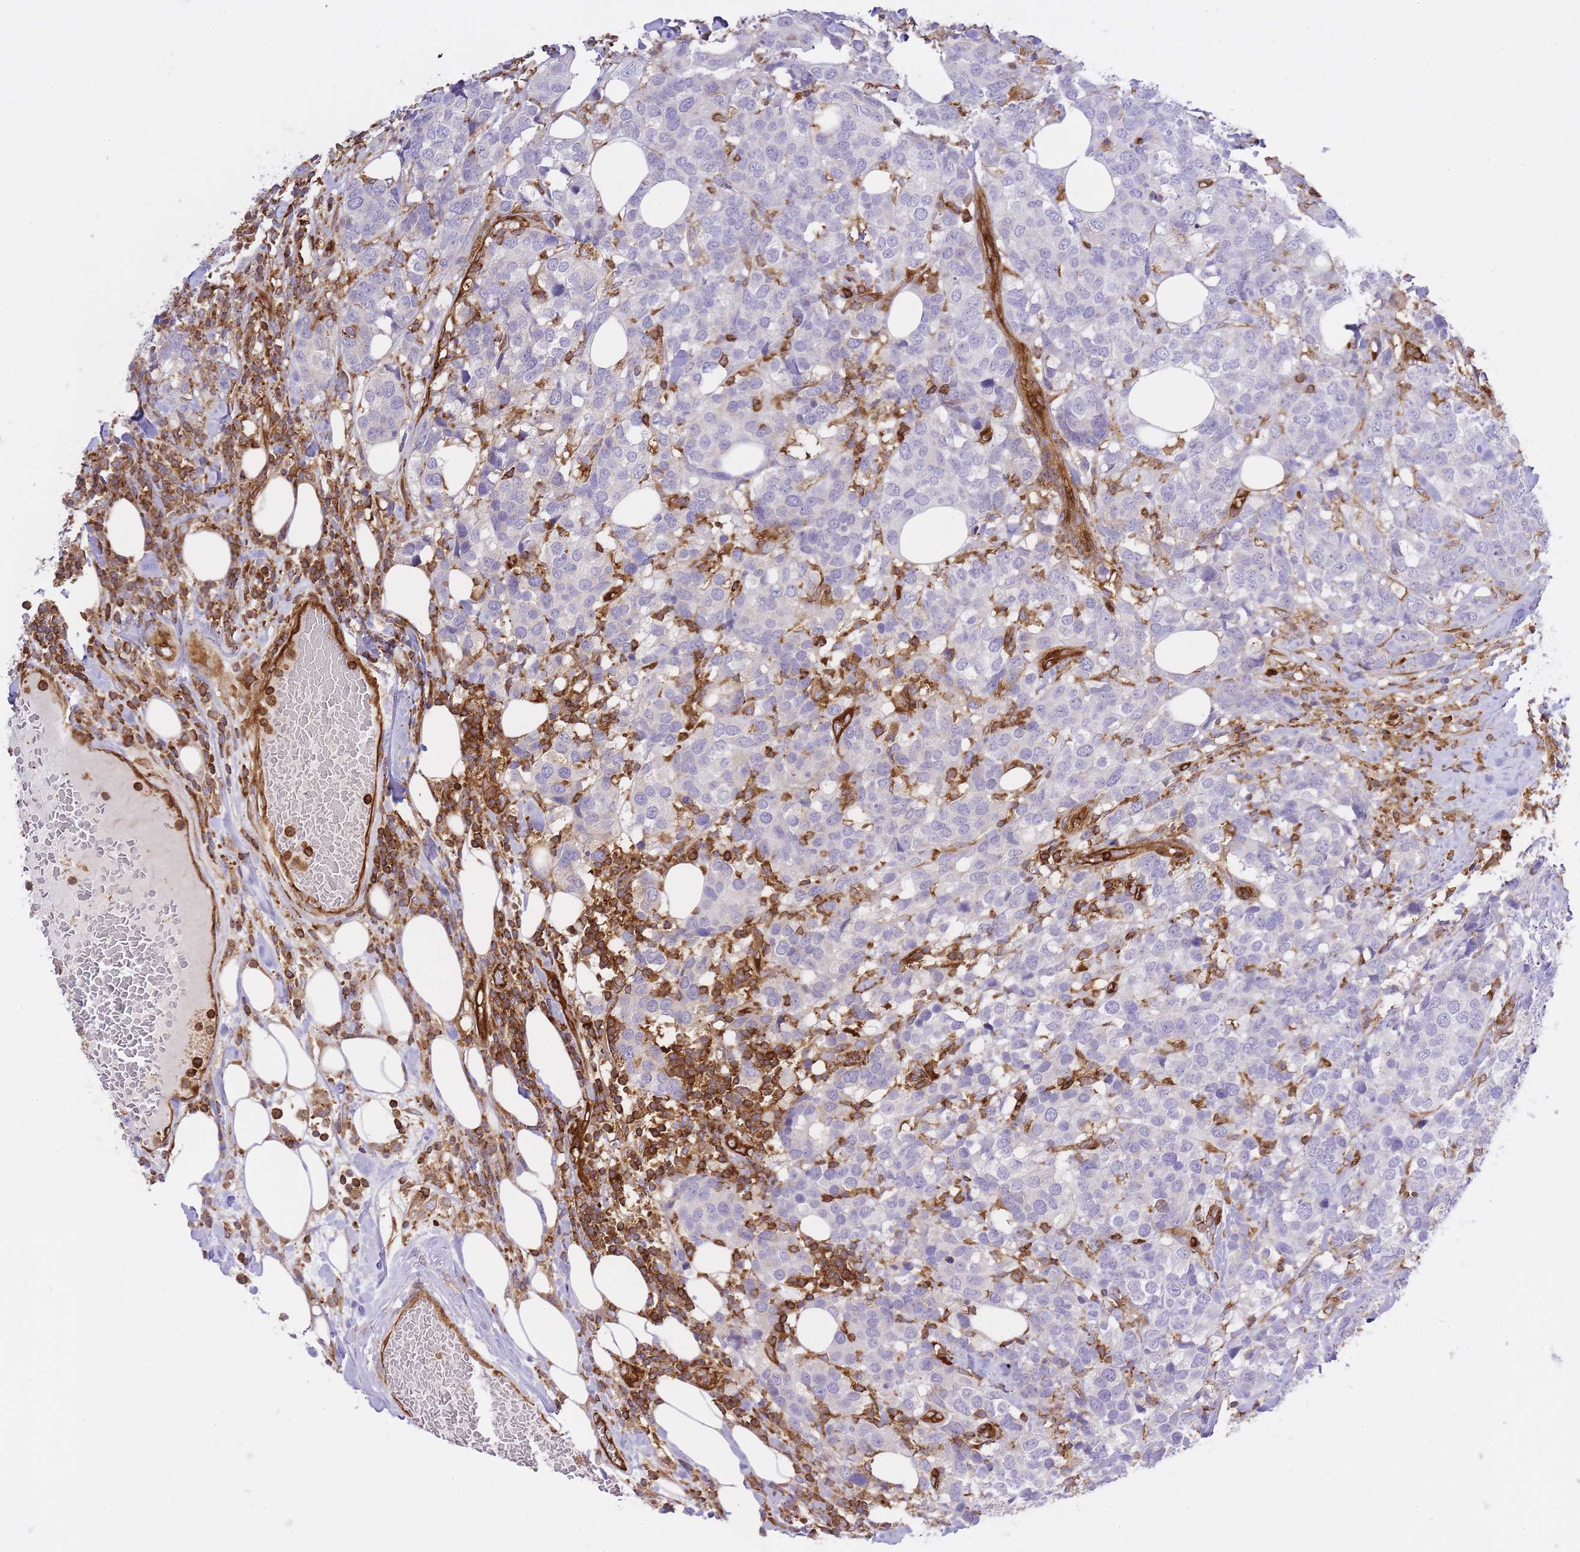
{"staining": {"intensity": "negative", "quantity": "none", "location": "none"}, "tissue": "breast cancer", "cell_type": "Tumor cells", "image_type": "cancer", "snomed": [{"axis": "morphology", "description": "Lobular carcinoma"}, {"axis": "topography", "description": "Breast"}], "caption": "This histopathology image is of breast cancer (lobular carcinoma) stained with immunohistochemistry to label a protein in brown with the nuclei are counter-stained blue. There is no staining in tumor cells.", "gene": "MSN", "patient": {"sex": "female", "age": 59}}